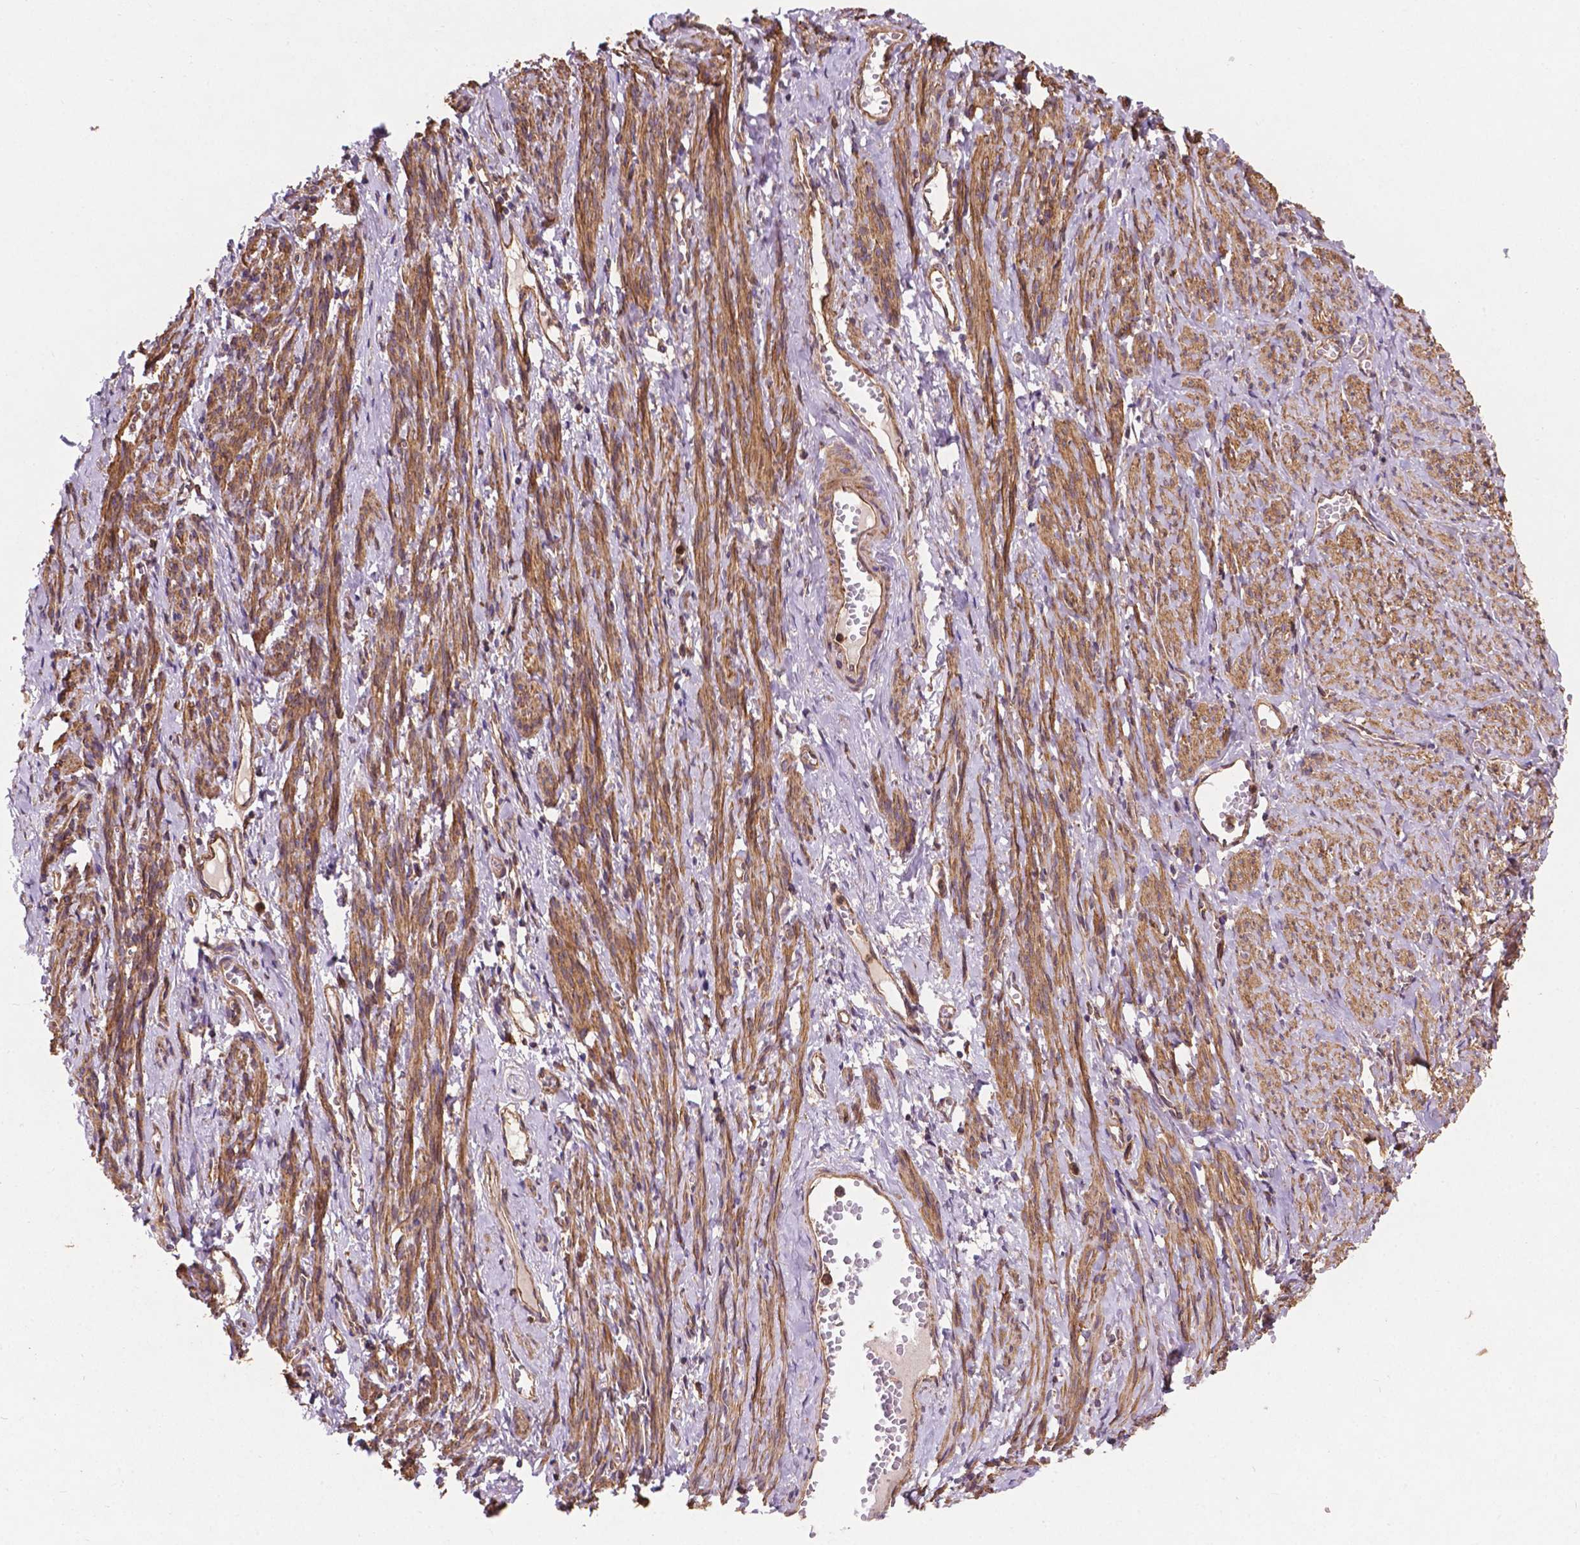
{"staining": {"intensity": "moderate", "quantity": ">75%", "location": "cytoplasmic/membranous"}, "tissue": "smooth muscle", "cell_type": "Smooth muscle cells", "image_type": "normal", "snomed": [{"axis": "morphology", "description": "Normal tissue, NOS"}, {"axis": "topography", "description": "Smooth muscle"}], "caption": "The photomicrograph demonstrates staining of benign smooth muscle, revealing moderate cytoplasmic/membranous protein staining (brown color) within smooth muscle cells.", "gene": "CCDC71L", "patient": {"sex": "female", "age": 65}}